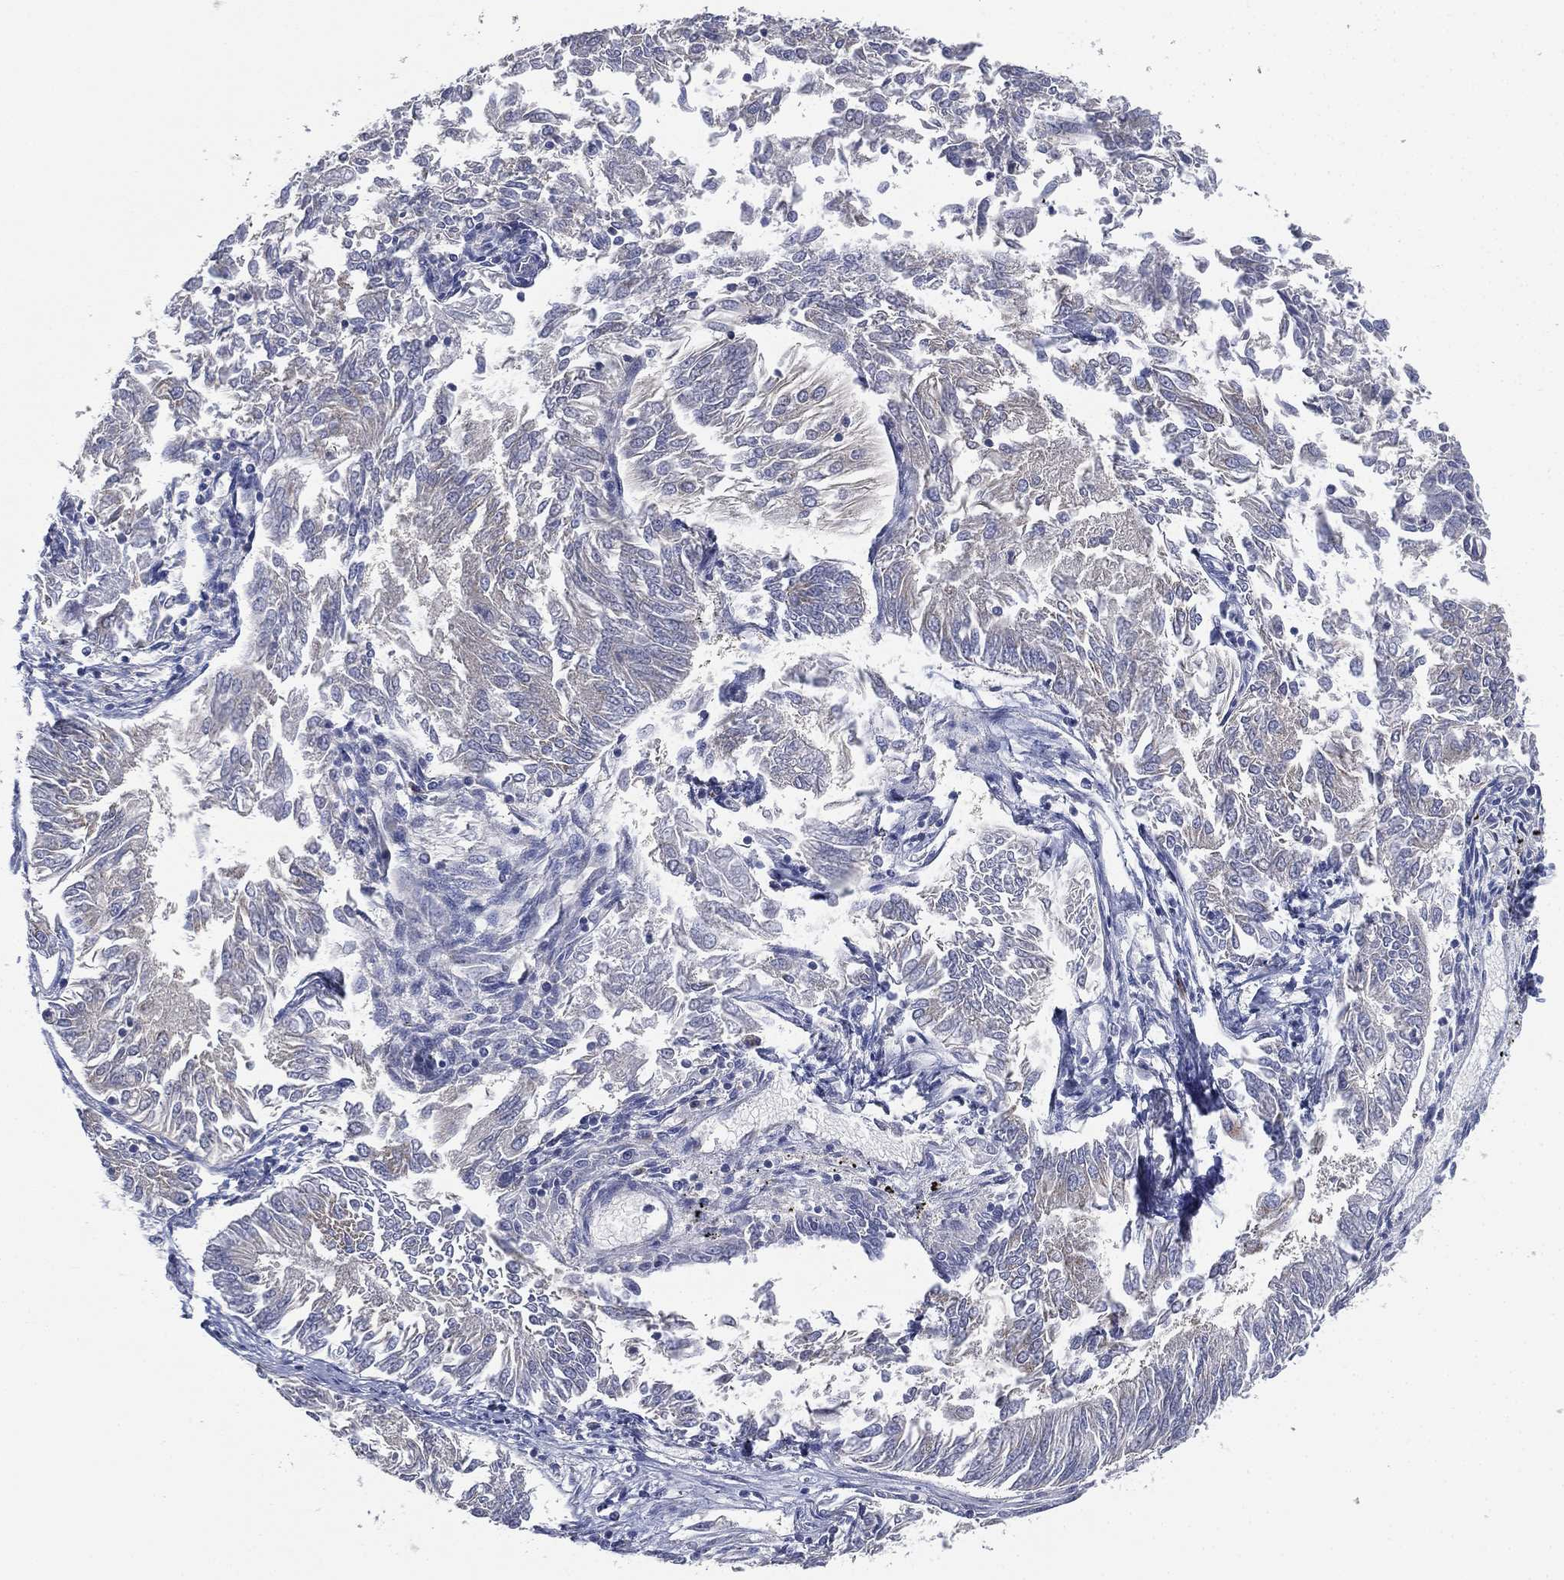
{"staining": {"intensity": "negative", "quantity": "none", "location": "none"}, "tissue": "endometrial cancer", "cell_type": "Tumor cells", "image_type": "cancer", "snomed": [{"axis": "morphology", "description": "Adenocarcinoma, NOS"}, {"axis": "topography", "description": "Endometrium"}], "caption": "Protein analysis of endometrial adenocarcinoma demonstrates no significant positivity in tumor cells.", "gene": "ATP8A2", "patient": {"sex": "female", "age": 58}}